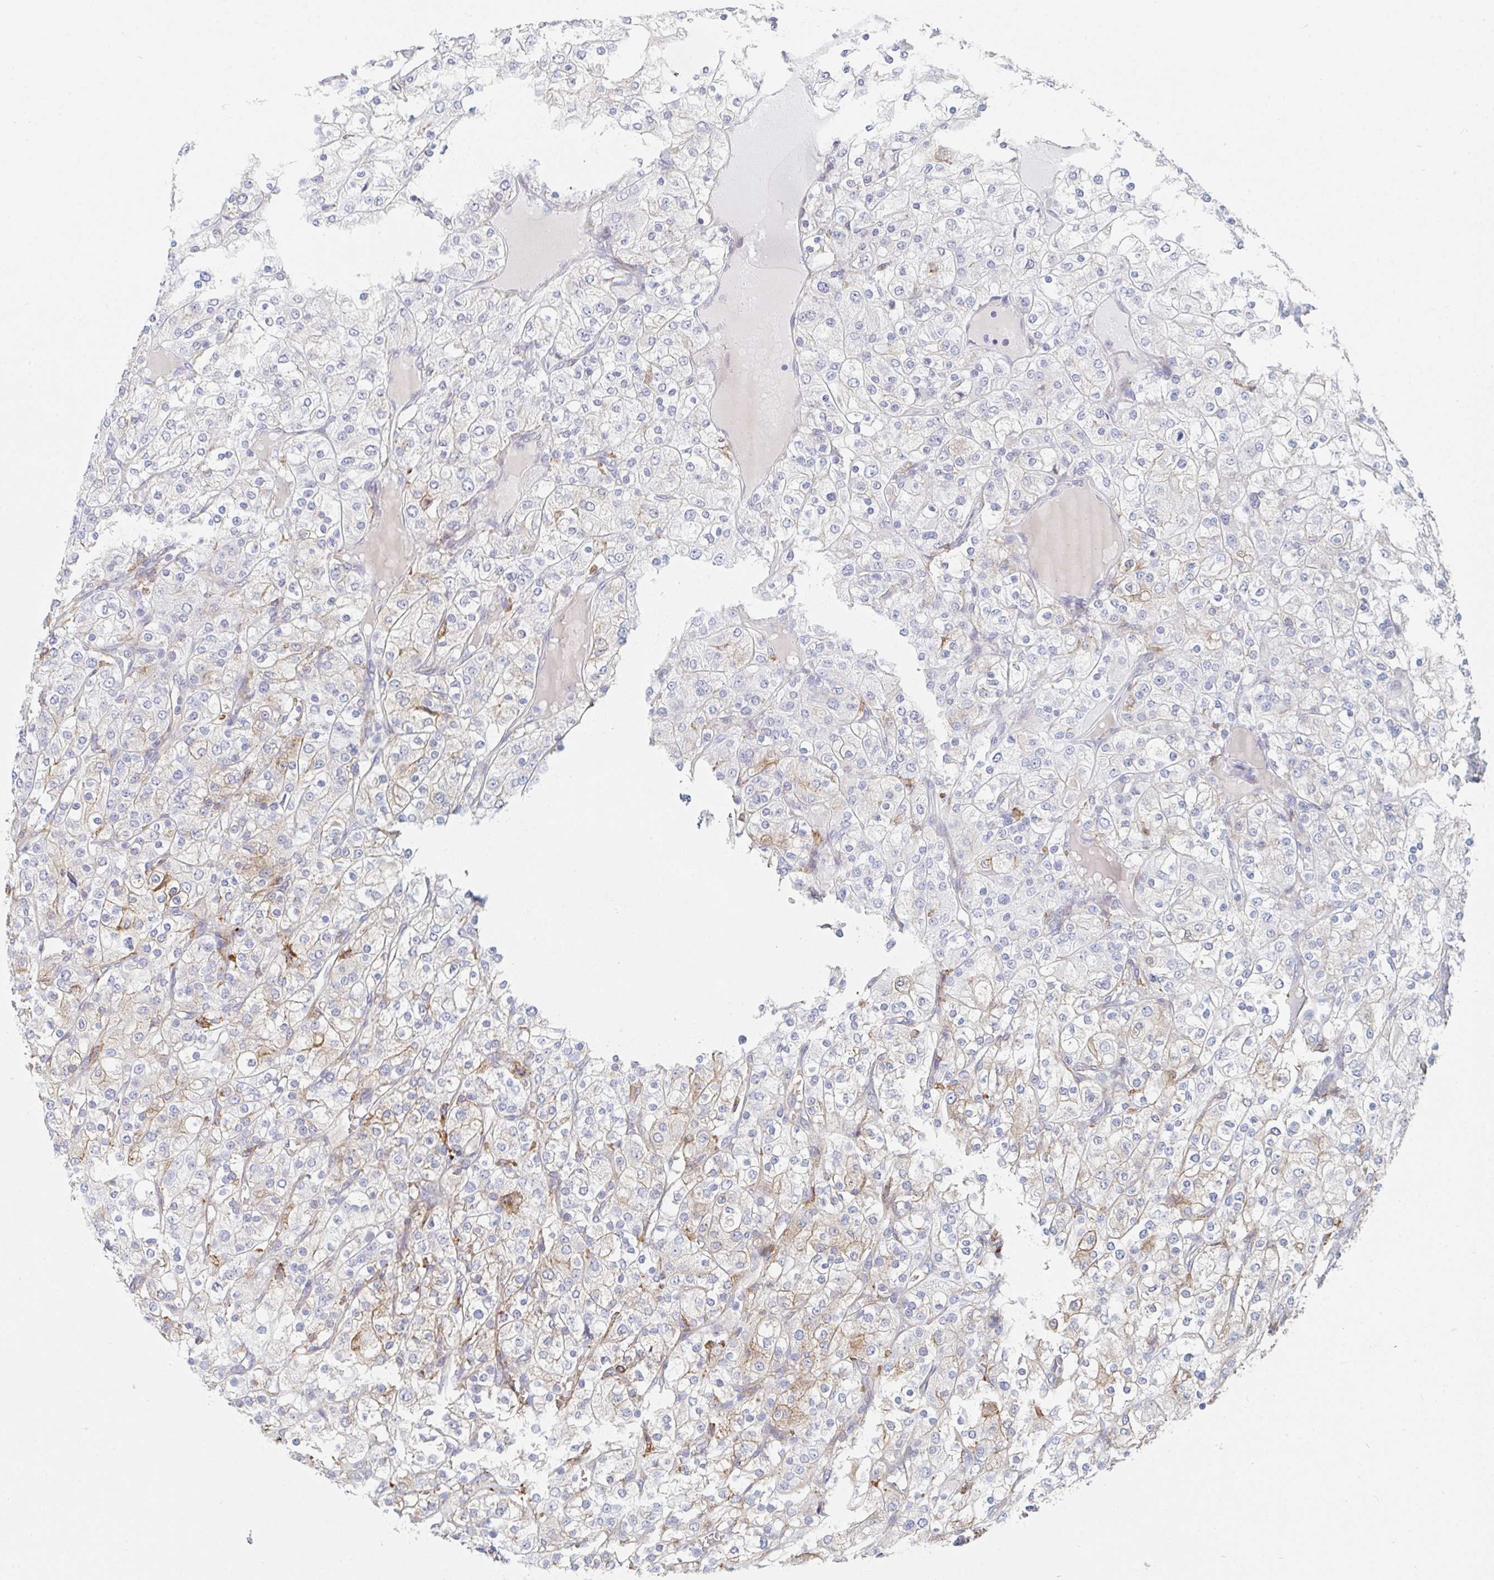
{"staining": {"intensity": "moderate", "quantity": "<25%", "location": "cytoplasmic/membranous"}, "tissue": "renal cancer", "cell_type": "Tumor cells", "image_type": "cancer", "snomed": [{"axis": "morphology", "description": "Adenocarcinoma, NOS"}, {"axis": "topography", "description": "Kidney"}], "caption": "This is a photomicrograph of immunohistochemistry staining of renal cancer (adenocarcinoma), which shows moderate expression in the cytoplasmic/membranous of tumor cells.", "gene": "DAB2", "patient": {"sex": "male", "age": 80}}